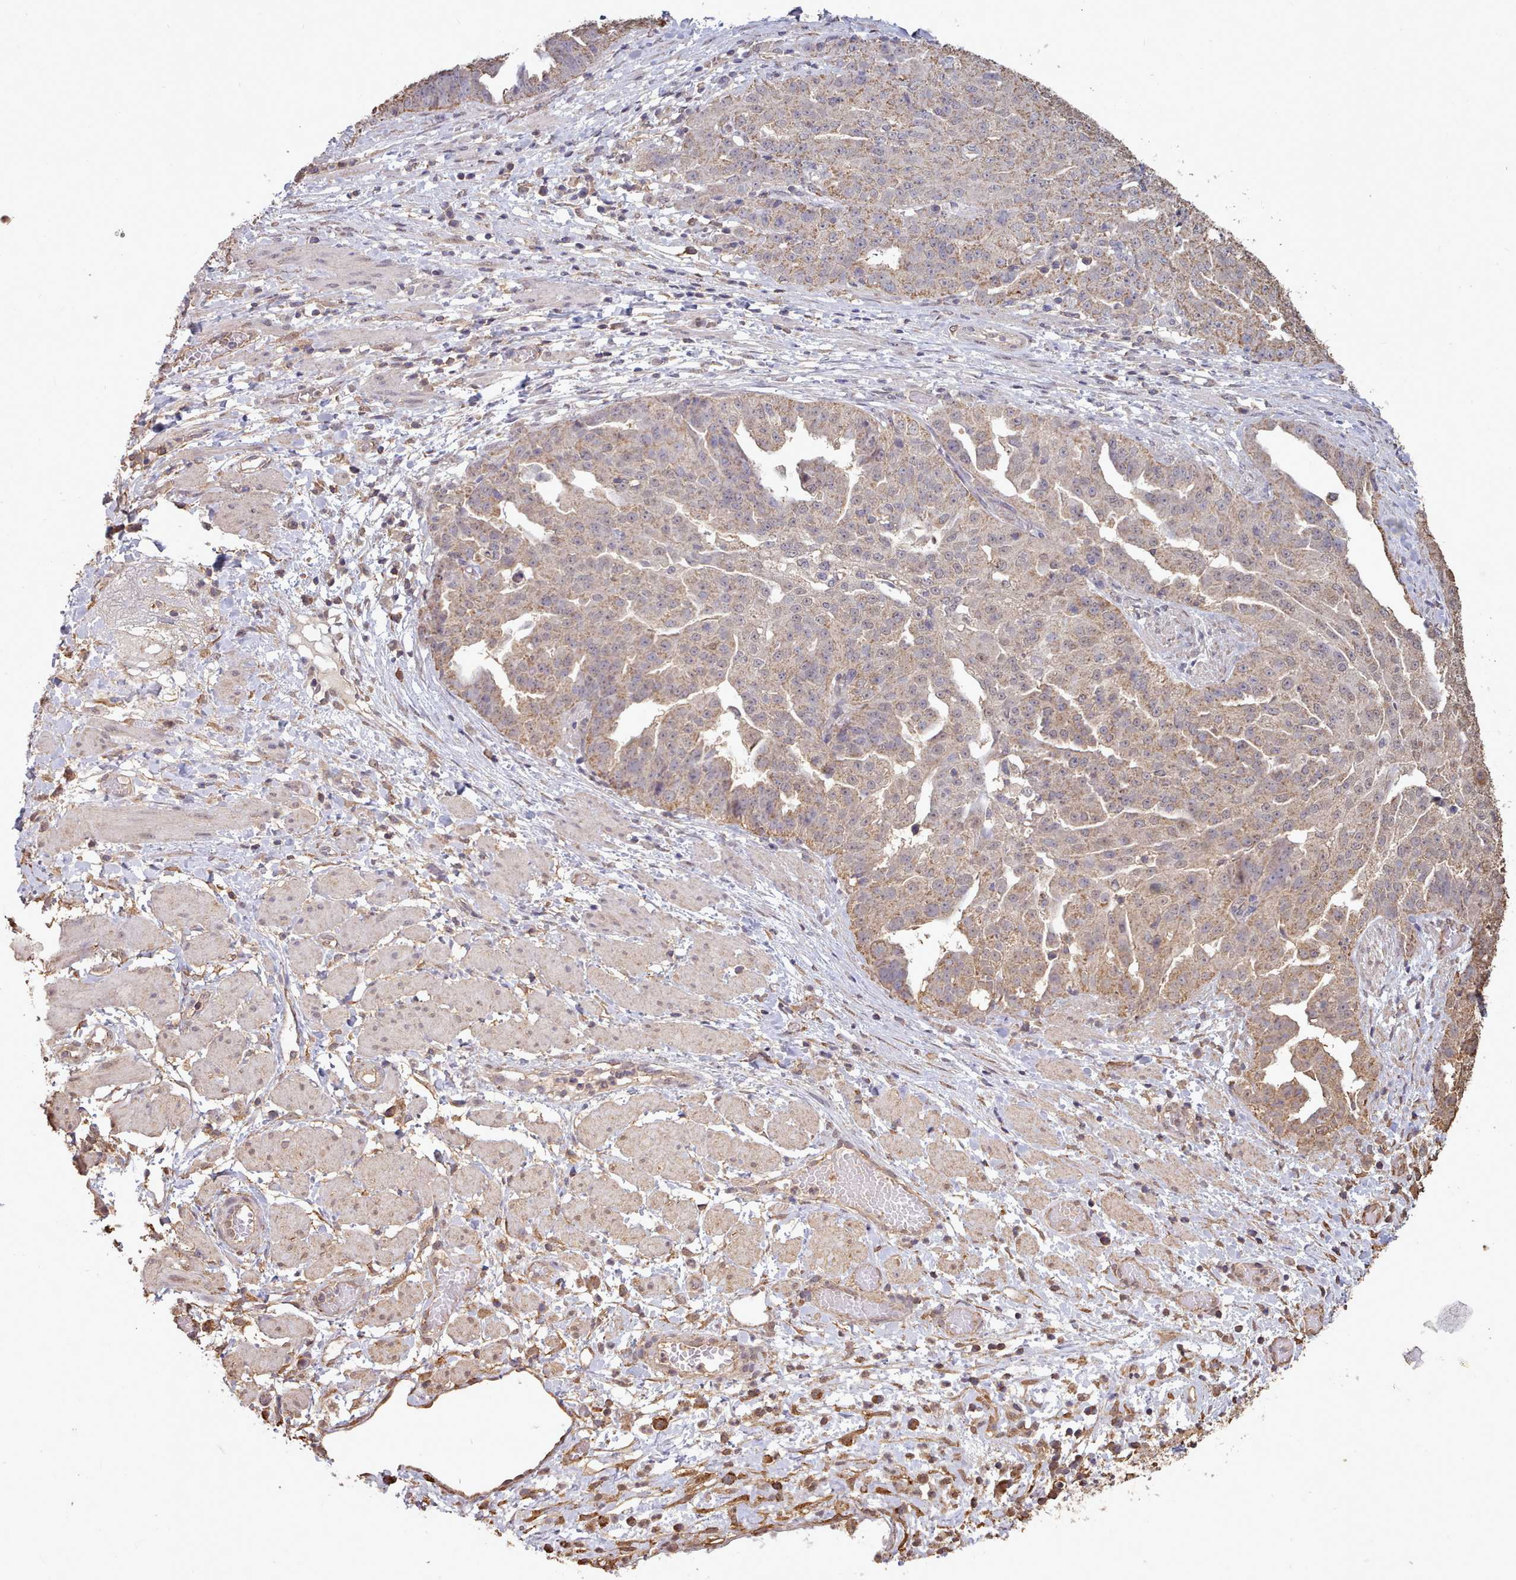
{"staining": {"intensity": "weak", "quantity": ">75%", "location": "cytoplasmic/membranous"}, "tissue": "ovarian cancer", "cell_type": "Tumor cells", "image_type": "cancer", "snomed": [{"axis": "morphology", "description": "Cystadenocarcinoma, serous, NOS"}, {"axis": "topography", "description": "Ovary"}], "caption": "Ovarian cancer was stained to show a protein in brown. There is low levels of weak cytoplasmic/membranous positivity in about >75% of tumor cells. (Stains: DAB in brown, nuclei in blue, Microscopy: brightfield microscopy at high magnification).", "gene": "METRN", "patient": {"sex": "female", "age": 58}}